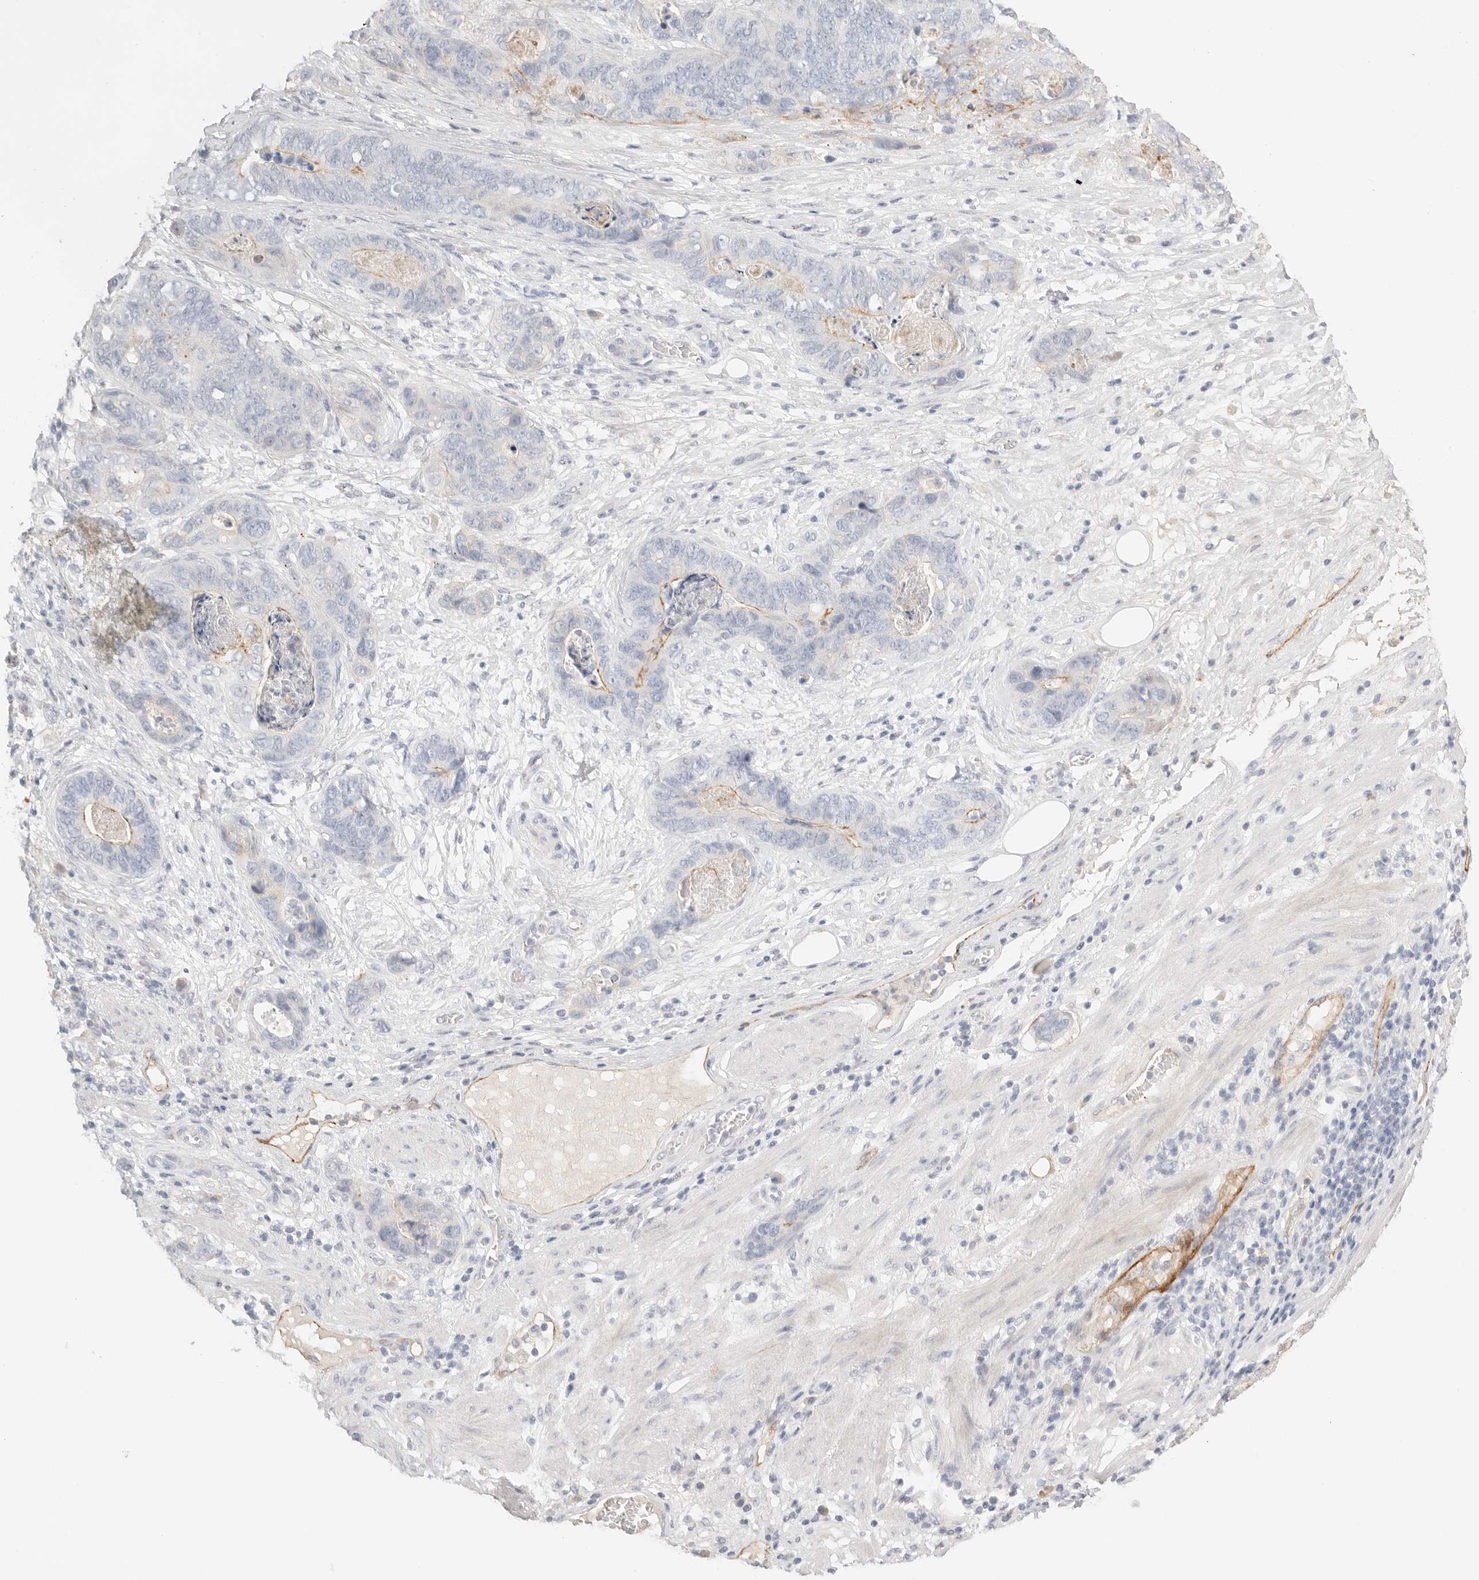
{"staining": {"intensity": "negative", "quantity": "none", "location": "none"}, "tissue": "stomach cancer", "cell_type": "Tumor cells", "image_type": "cancer", "snomed": [{"axis": "morphology", "description": "Normal tissue, NOS"}, {"axis": "morphology", "description": "Adenocarcinoma, NOS"}, {"axis": "topography", "description": "Stomach"}], "caption": "A histopathology image of adenocarcinoma (stomach) stained for a protein demonstrates no brown staining in tumor cells.", "gene": "CEP120", "patient": {"sex": "female", "age": 89}}